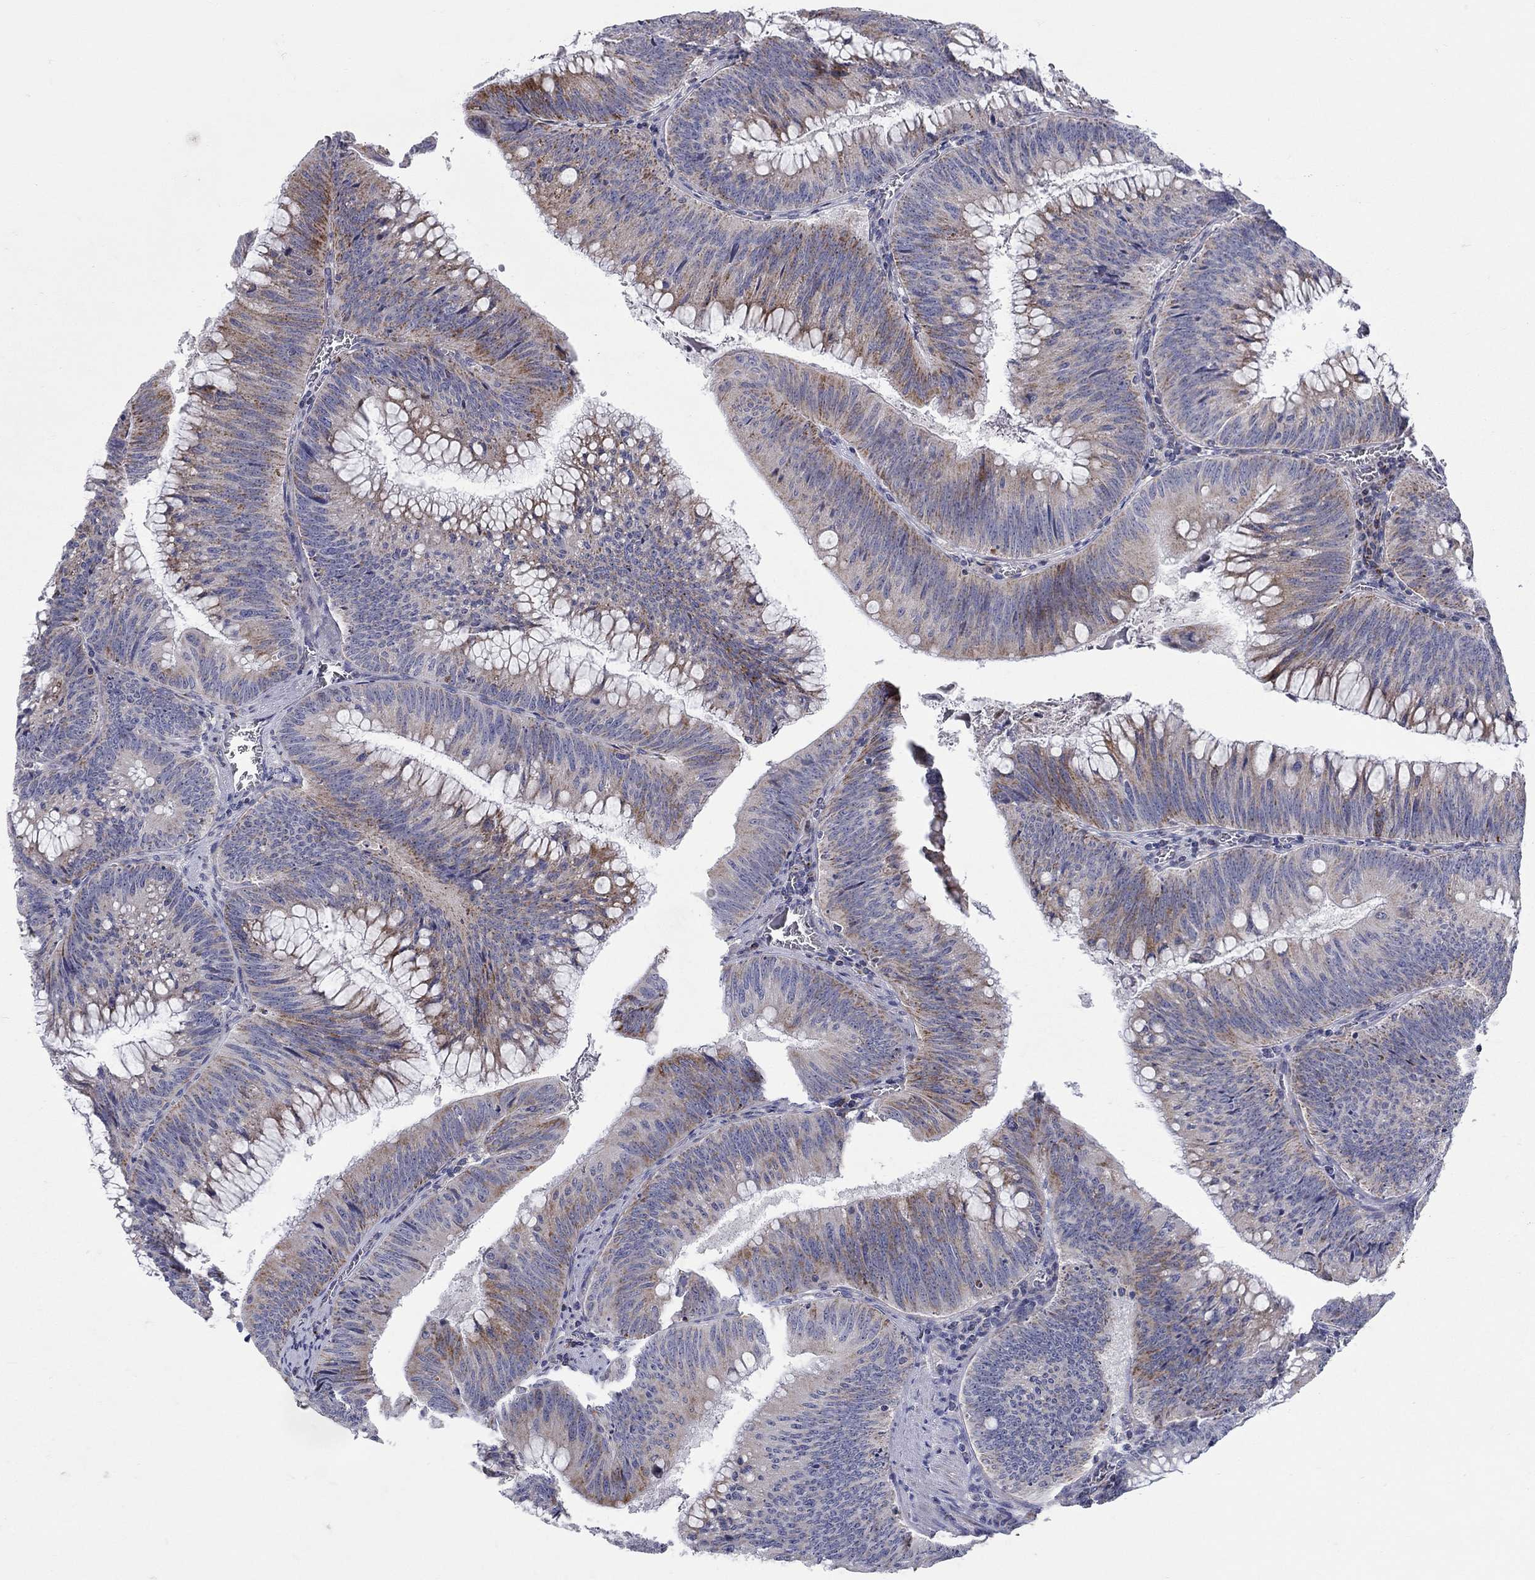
{"staining": {"intensity": "moderate", "quantity": "25%-75%", "location": "cytoplasmic/membranous"}, "tissue": "colorectal cancer", "cell_type": "Tumor cells", "image_type": "cancer", "snomed": [{"axis": "morphology", "description": "Adenocarcinoma, NOS"}, {"axis": "topography", "description": "Rectum"}], "caption": "Colorectal adenocarcinoma was stained to show a protein in brown. There is medium levels of moderate cytoplasmic/membranous positivity in approximately 25%-75% of tumor cells.", "gene": "HMX2", "patient": {"sex": "female", "age": 72}}